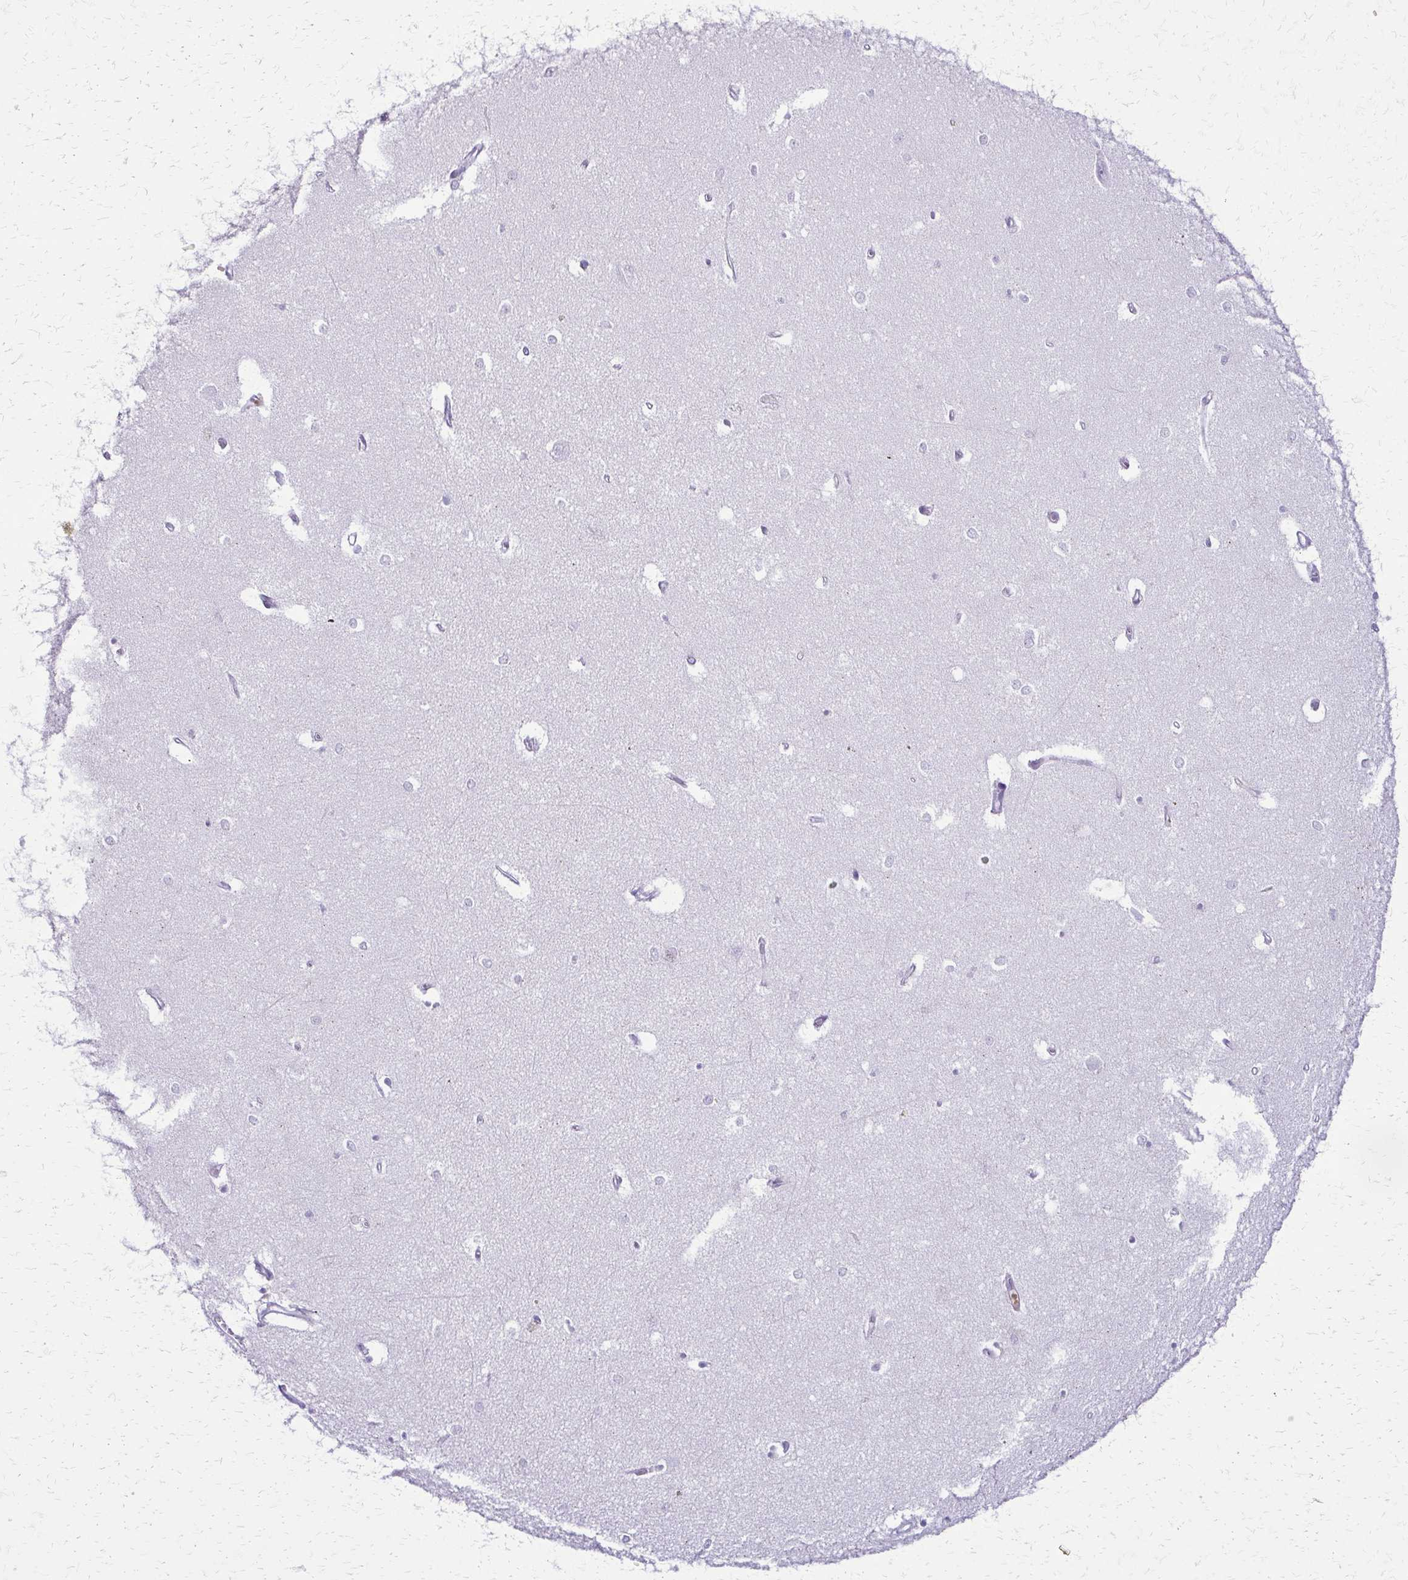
{"staining": {"intensity": "negative", "quantity": "none", "location": "none"}, "tissue": "hippocampus", "cell_type": "Glial cells", "image_type": "normal", "snomed": [{"axis": "morphology", "description": "Normal tissue, NOS"}, {"axis": "topography", "description": "Hippocampus"}], "caption": "Immunohistochemistry (IHC) of benign human hippocampus demonstrates no expression in glial cells.", "gene": "FAM162B", "patient": {"sex": "female", "age": 64}}